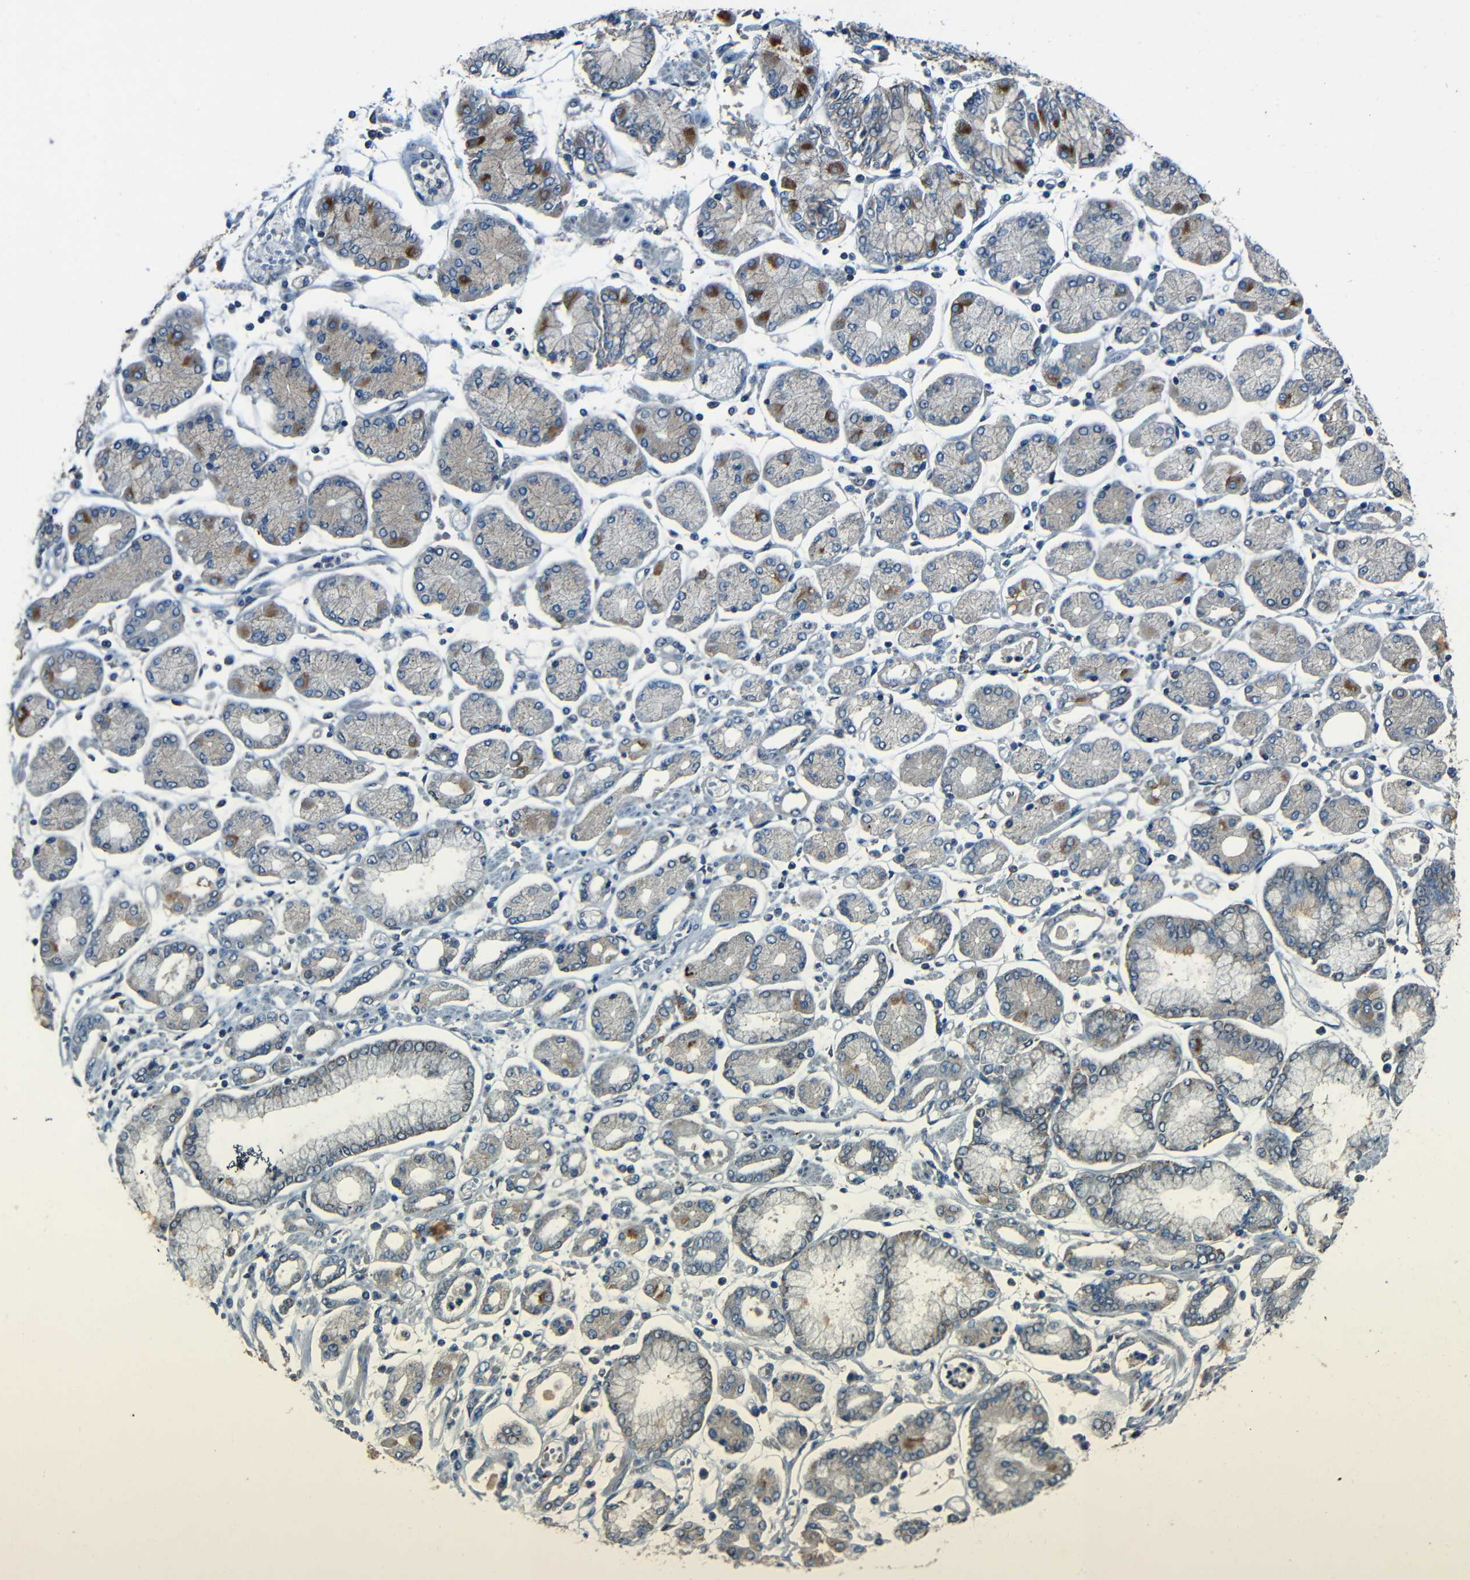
{"staining": {"intensity": "moderate", "quantity": "<25%", "location": "cytoplasmic/membranous"}, "tissue": "stomach cancer", "cell_type": "Tumor cells", "image_type": "cancer", "snomed": [{"axis": "morphology", "description": "Adenocarcinoma, NOS"}, {"axis": "topography", "description": "Stomach"}], "caption": "A histopathology image showing moderate cytoplasmic/membranous expression in about <25% of tumor cells in adenocarcinoma (stomach), as visualized by brown immunohistochemical staining.", "gene": "SLA", "patient": {"sex": "male", "age": 76}}